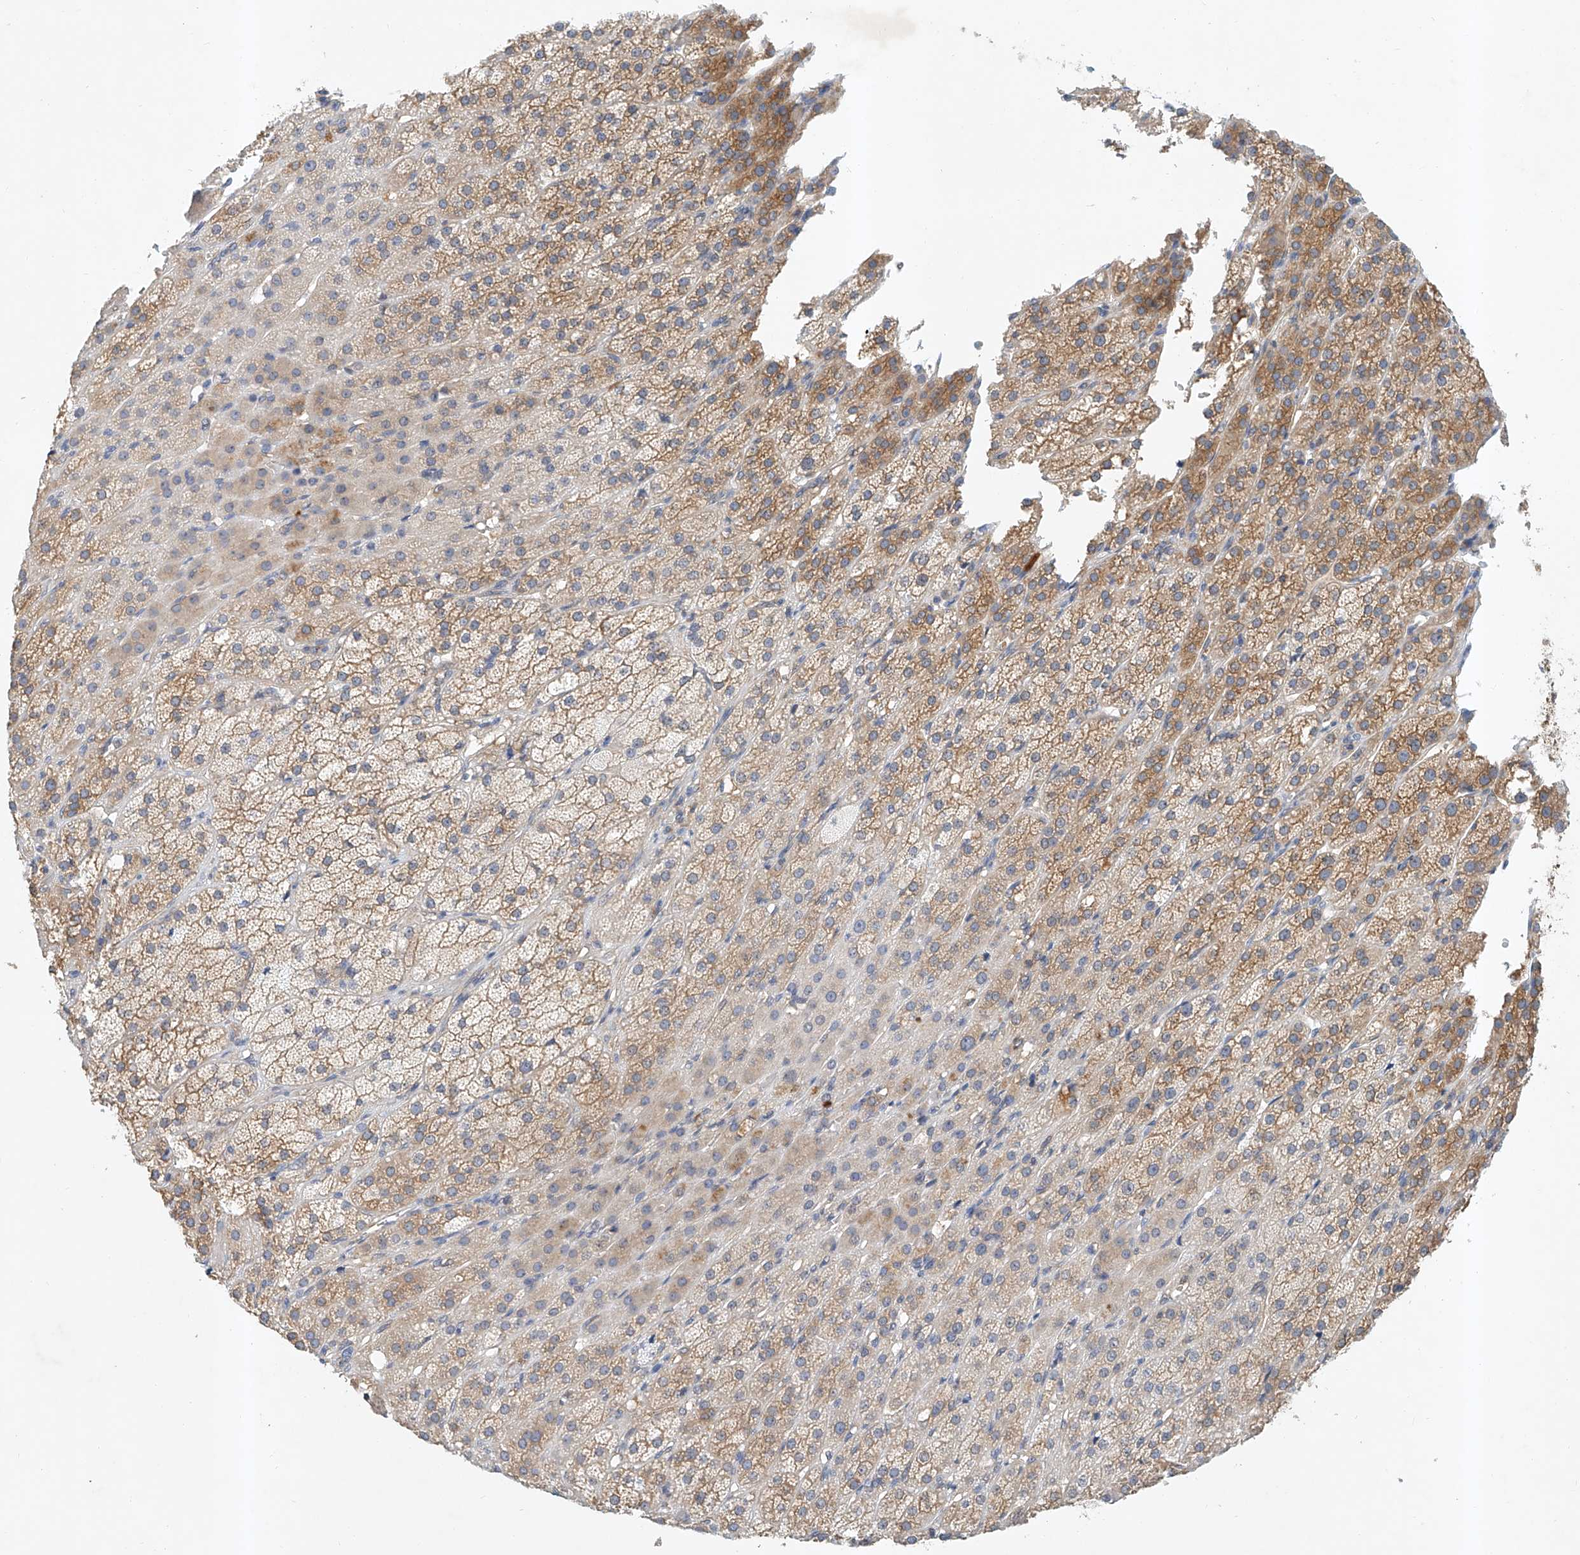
{"staining": {"intensity": "moderate", "quantity": "25%-75%", "location": "cytoplasmic/membranous"}, "tissue": "adrenal gland", "cell_type": "Glandular cells", "image_type": "normal", "snomed": [{"axis": "morphology", "description": "Normal tissue, NOS"}, {"axis": "topography", "description": "Adrenal gland"}], "caption": "The micrograph reveals immunohistochemical staining of normal adrenal gland. There is moderate cytoplasmic/membranous staining is present in approximately 25%-75% of glandular cells. Nuclei are stained in blue.", "gene": "CARMIL1", "patient": {"sex": "female", "age": 57}}